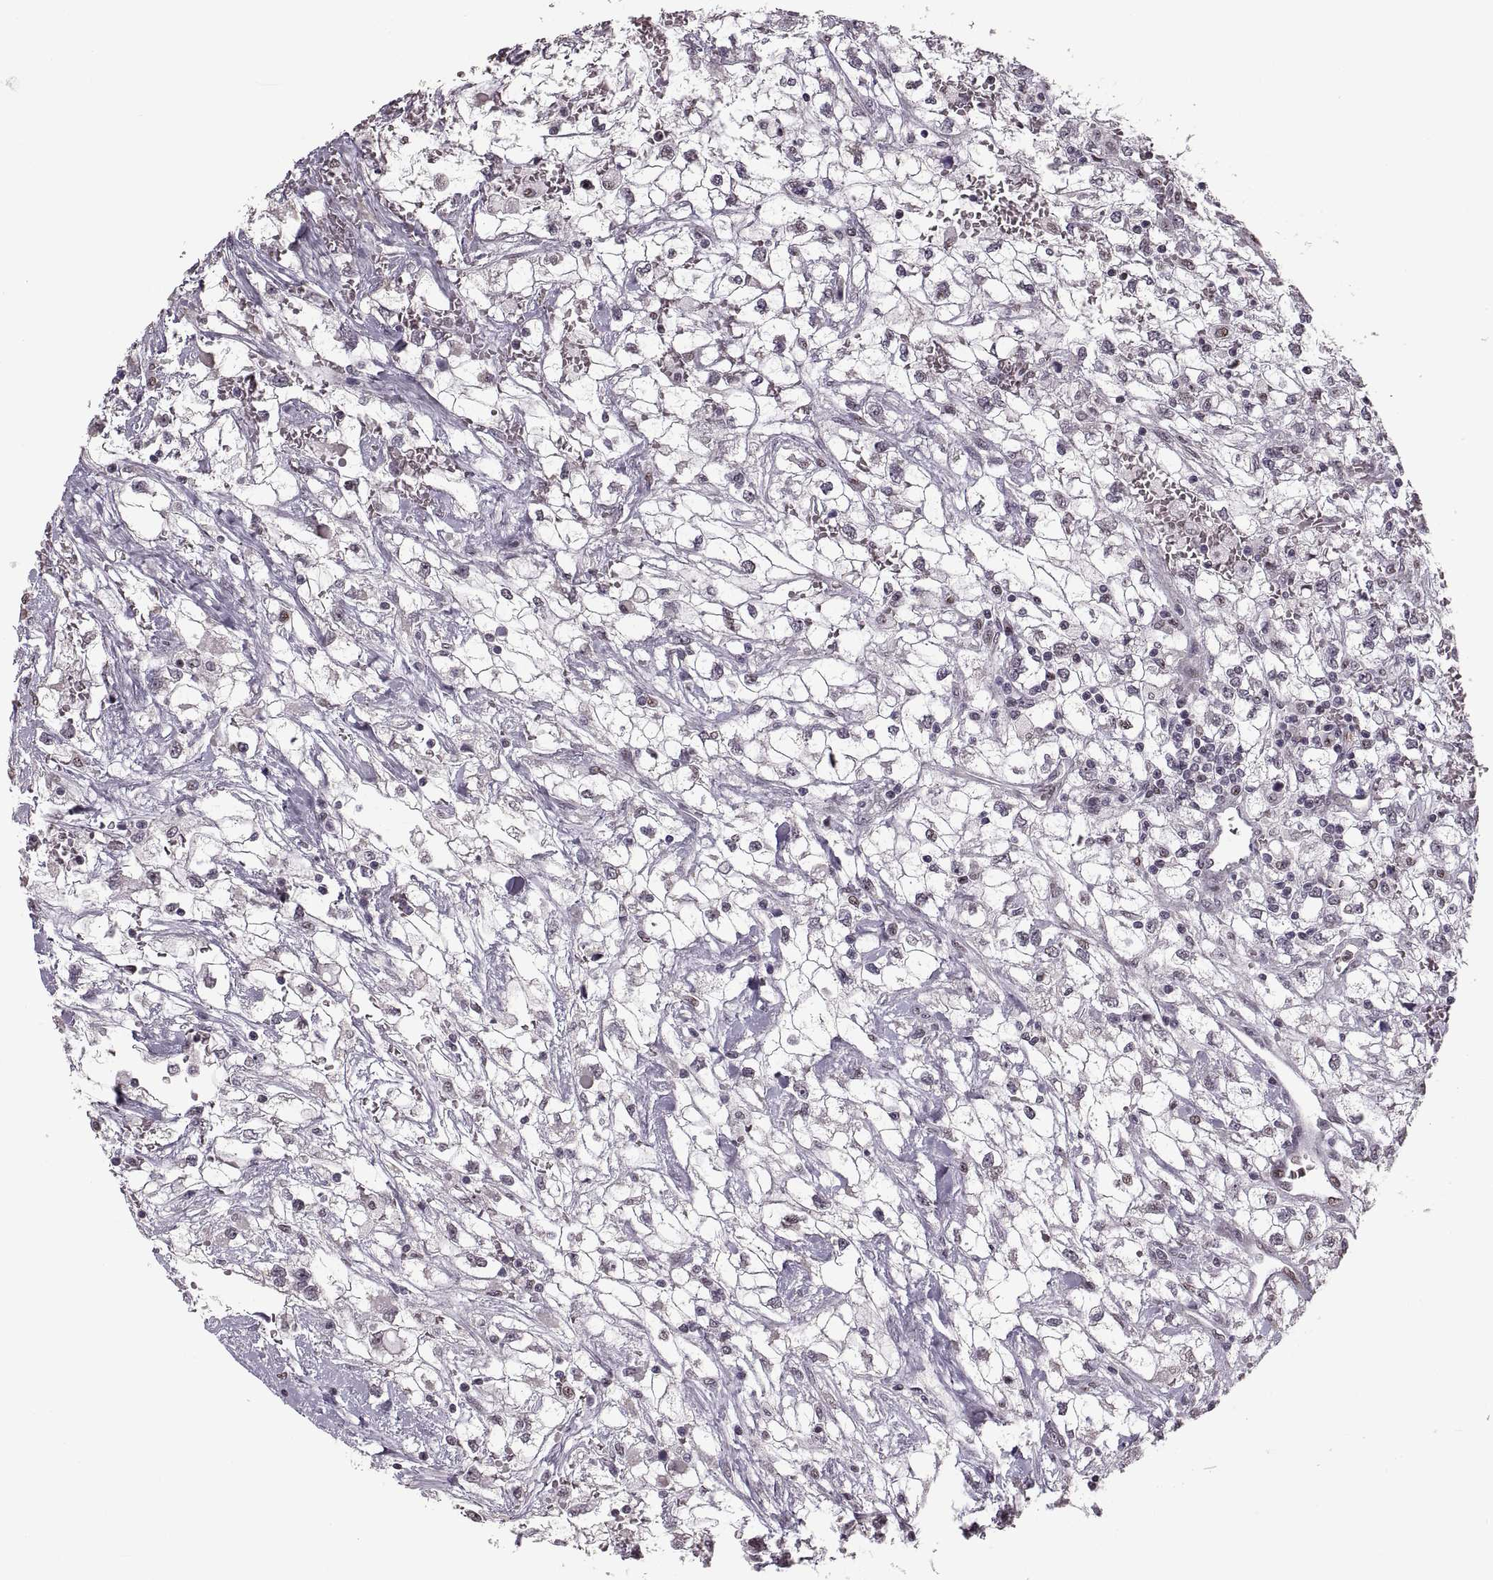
{"staining": {"intensity": "negative", "quantity": "none", "location": "none"}, "tissue": "renal cancer", "cell_type": "Tumor cells", "image_type": "cancer", "snomed": [{"axis": "morphology", "description": "Adenocarcinoma, NOS"}, {"axis": "topography", "description": "Kidney"}], "caption": "Protein analysis of adenocarcinoma (renal) exhibits no significant positivity in tumor cells.", "gene": "PALS1", "patient": {"sex": "male", "age": 59}}